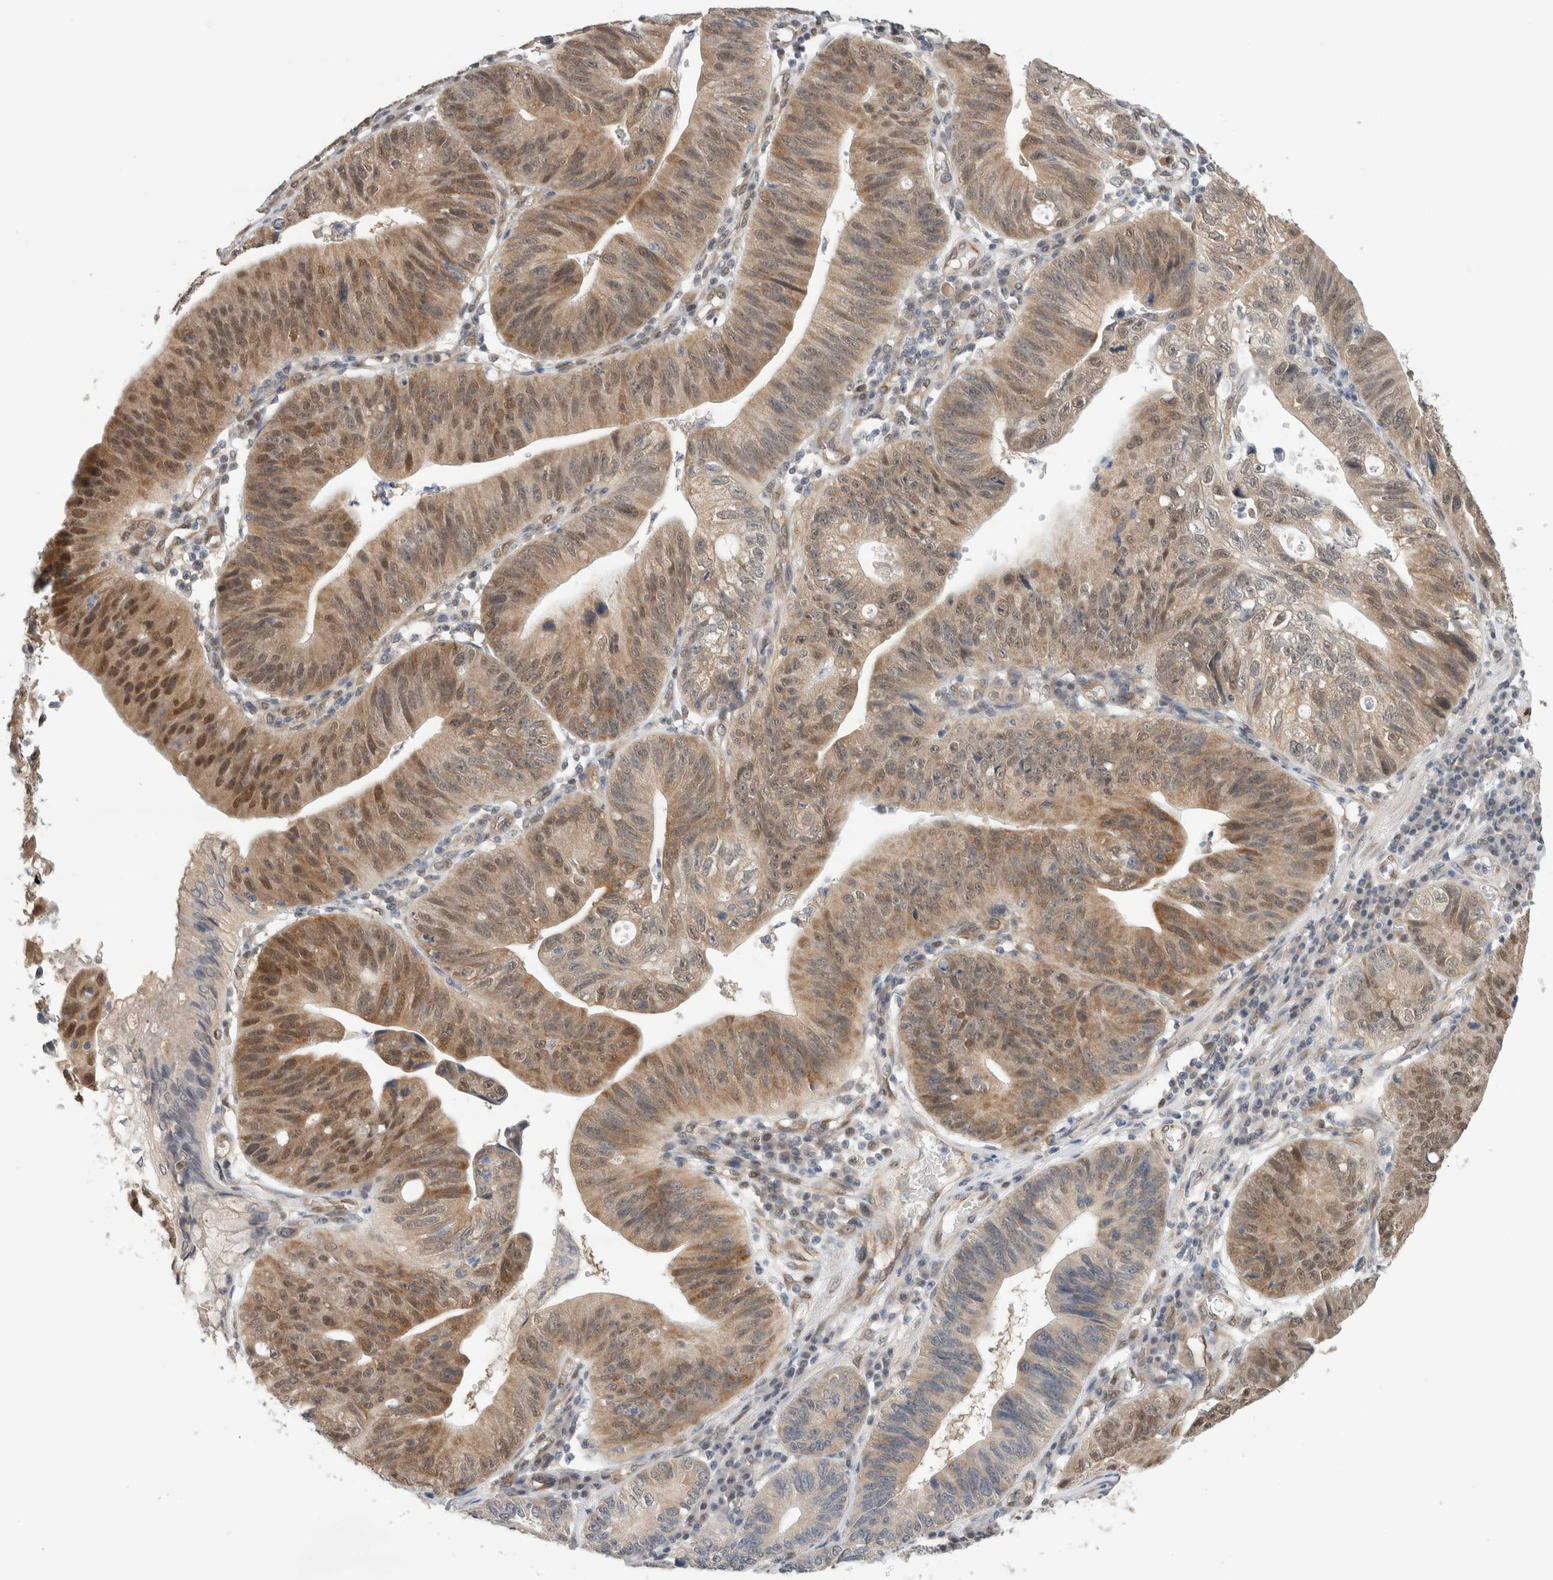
{"staining": {"intensity": "strong", "quantity": "25%-75%", "location": "cytoplasmic/membranous,nuclear"}, "tissue": "stomach cancer", "cell_type": "Tumor cells", "image_type": "cancer", "snomed": [{"axis": "morphology", "description": "Adenocarcinoma, NOS"}, {"axis": "topography", "description": "Stomach"}], "caption": "Immunohistochemistry (DAB (3,3'-diaminobenzidine)) staining of human stomach adenocarcinoma demonstrates strong cytoplasmic/membranous and nuclear protein staining in approximately 25%-75% of tumor cells.", "gene": "EIF4G3", "patient": {"sex": "male", "age": 59}}